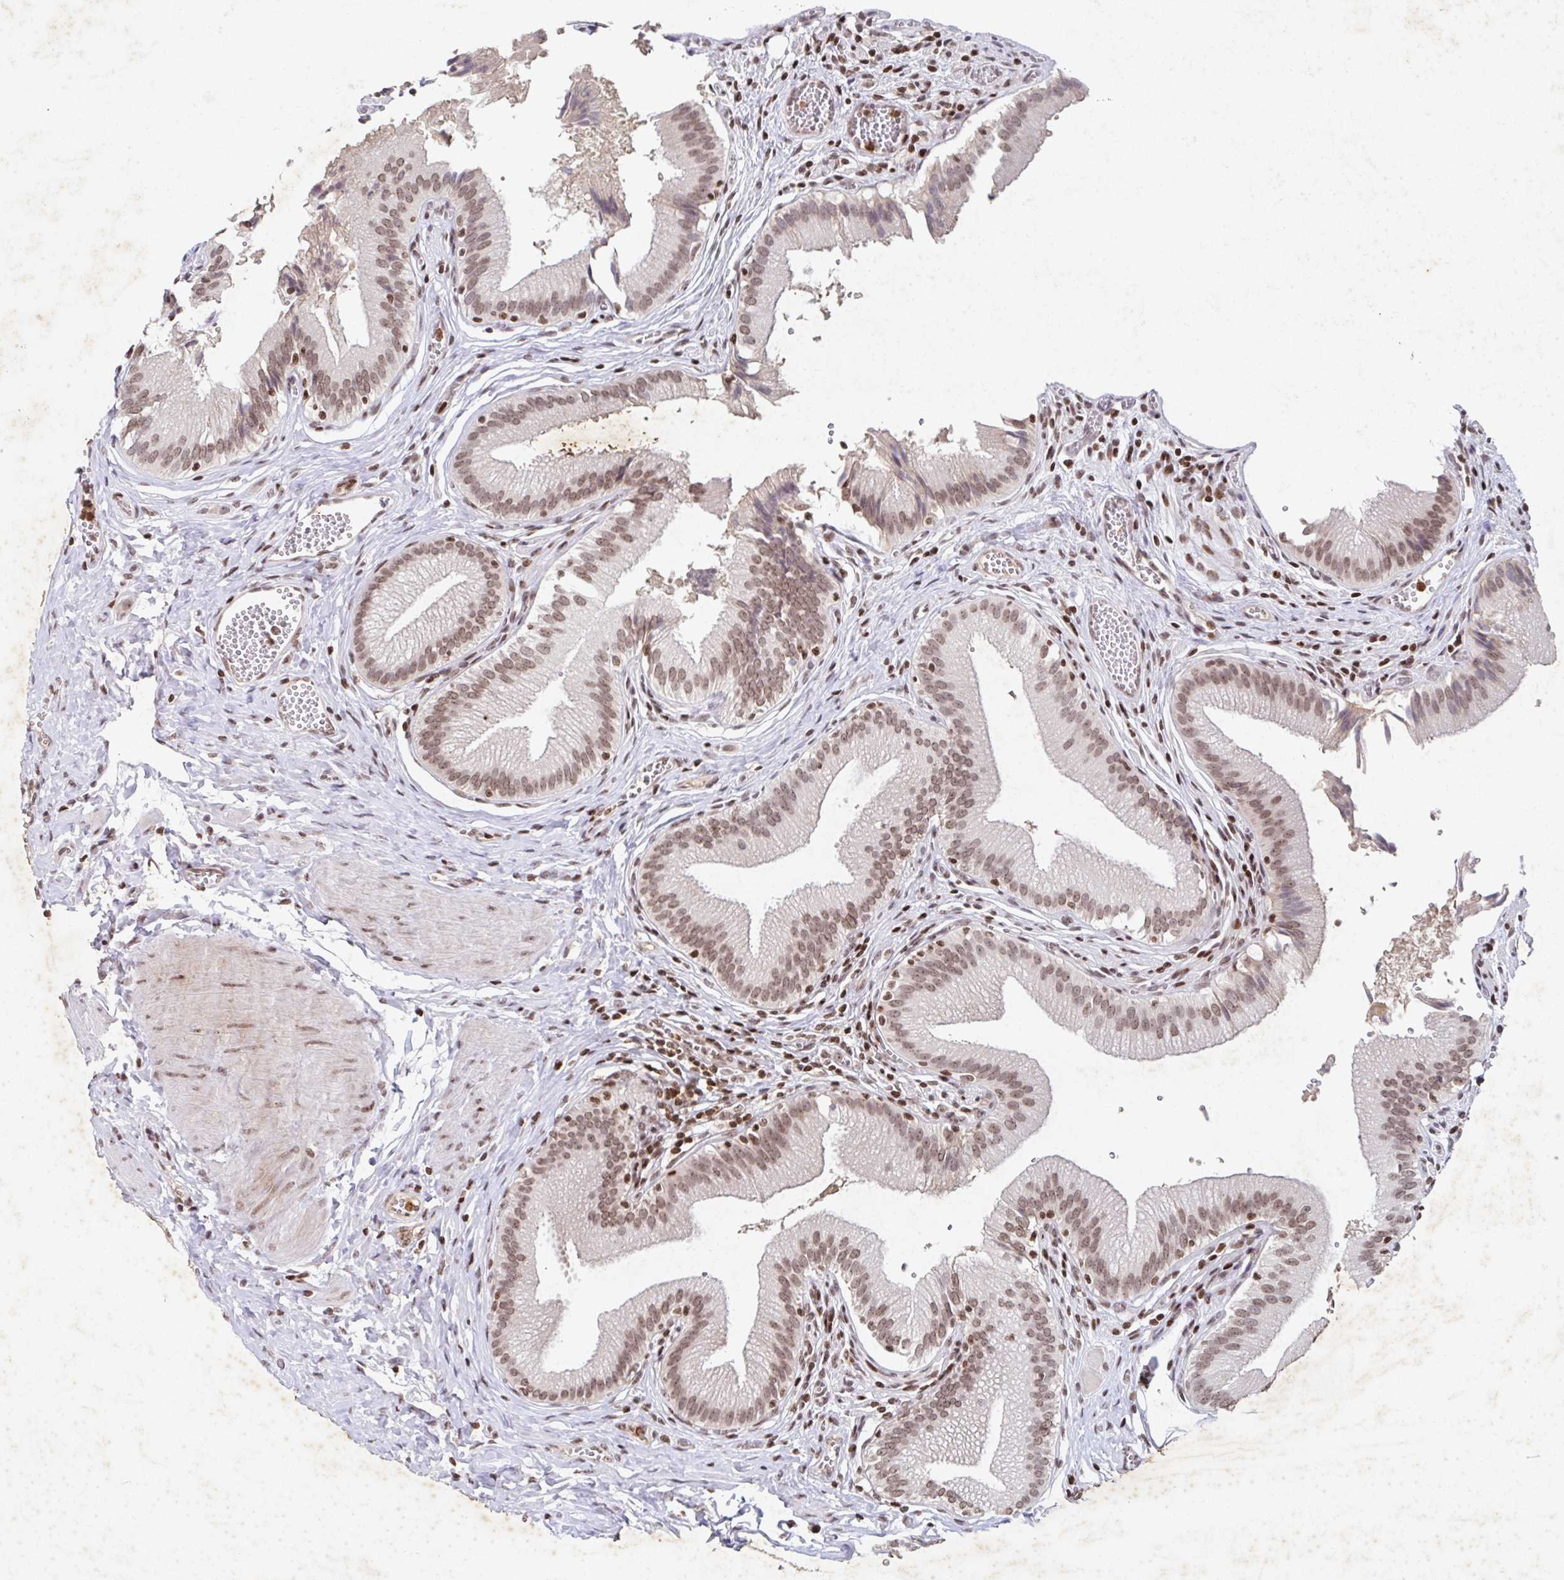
{"staining": {"intensity": "moderate", "quantity": ">75%", "location": "nuclear"}, "tissue": "gallbladder", "cell_type": "Glandular cells", "image_type": "normal", "snomed": [{"axis": "morphology", "description": "Normal tissue, NOS"}, {"axis": "topography", "description": "Gallbladder"}, {"axis": "topography", "description": "Peripheral nerve tissue"}], "caption": "The histopathology image exhibits immunohistochemical staining of benign gallbladder. There is moderate nuclear staining is seen in about >75% of glandular cells. The protein of interest is shown in brown color, while the nuclei are stained blue.", "gene": "C19orf53", "patient": {"sex": "male", "age": 17}}